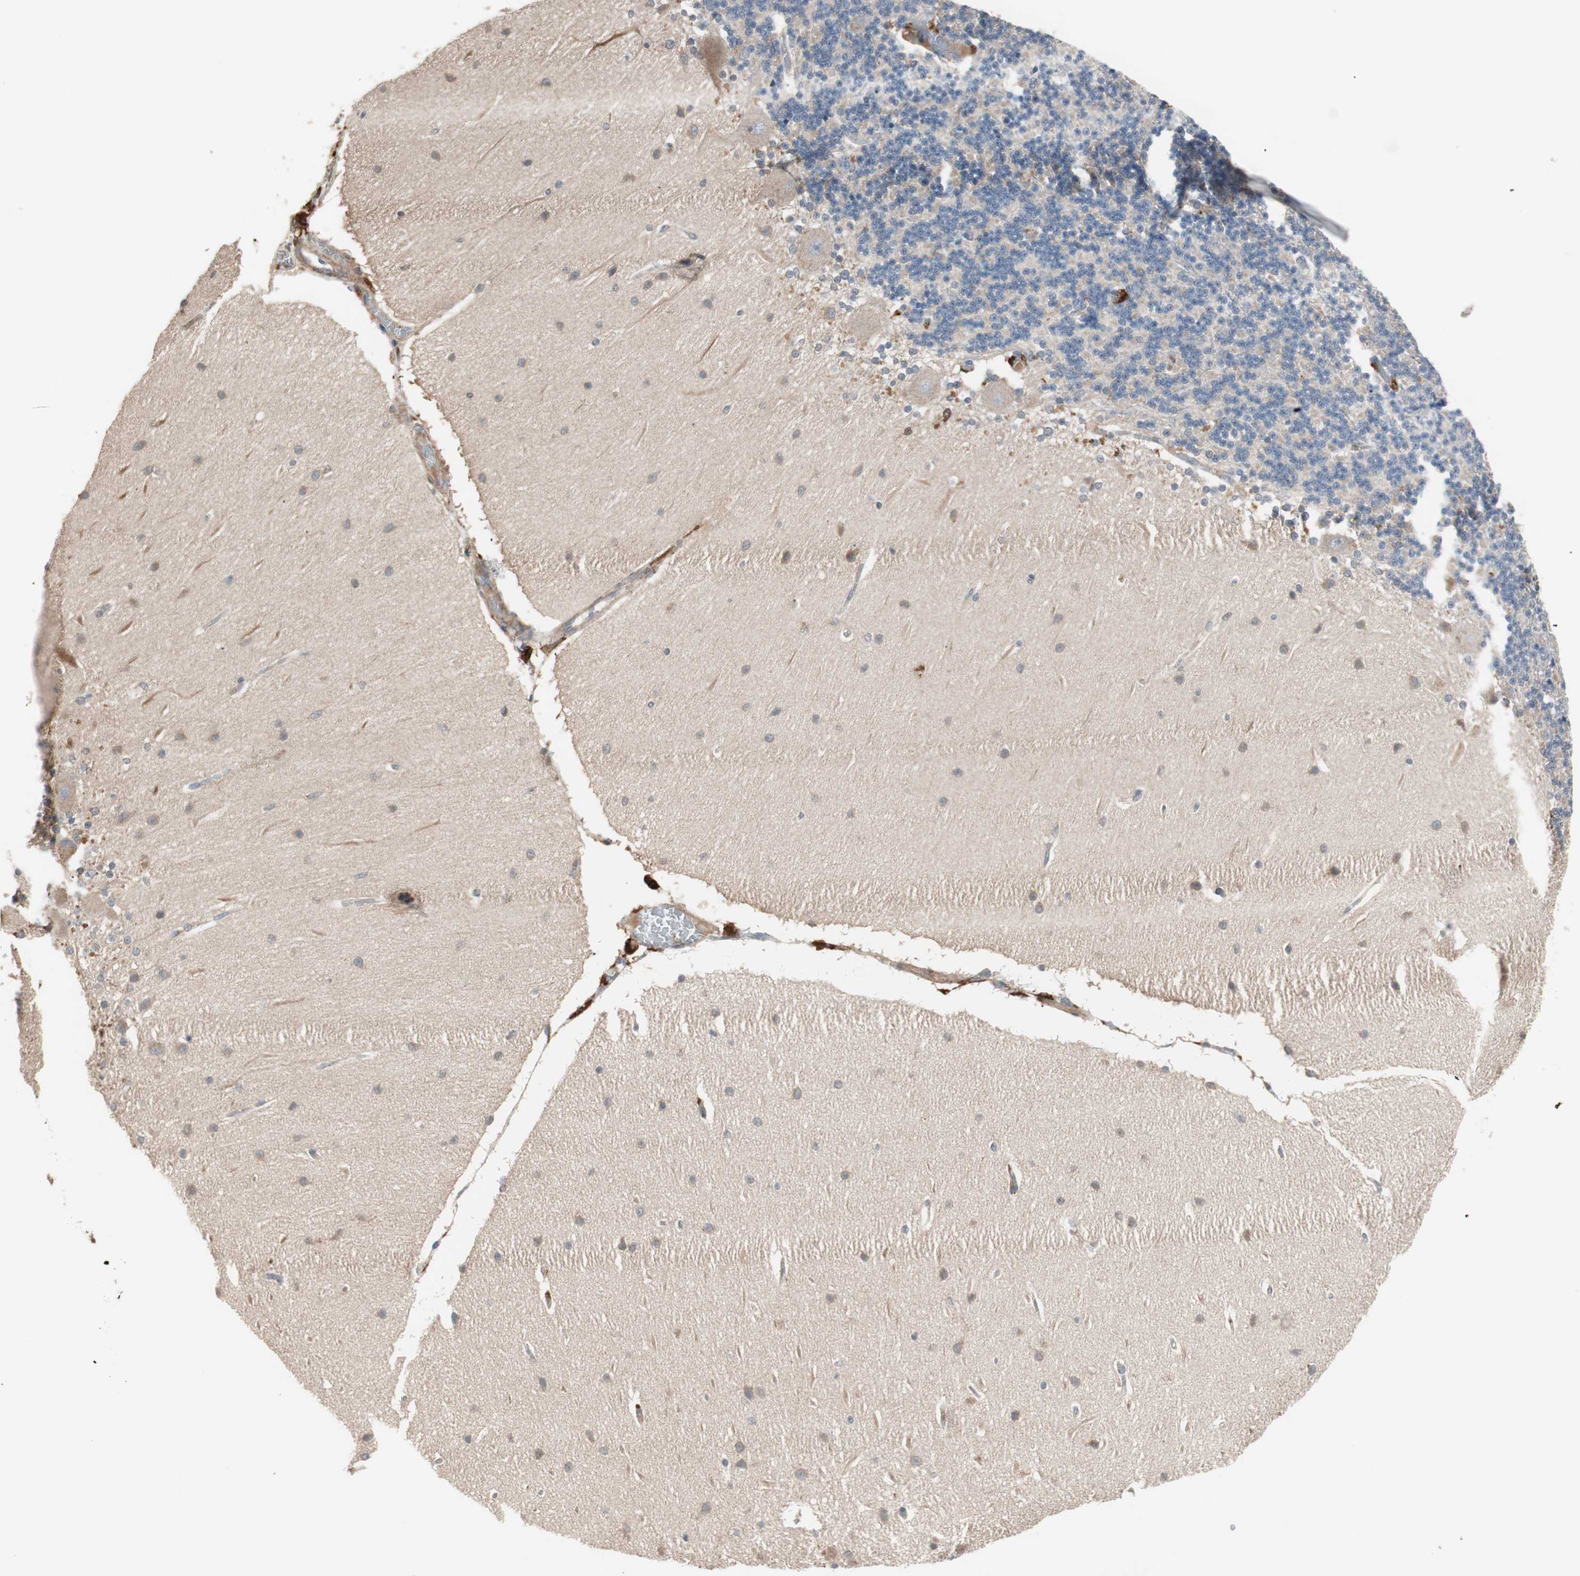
{"staining": {"intensity": "weak", "quantity": "<25%", "location": "cytoplasmic/membranous"}, "tissue": "cerebellum", "cell_type": "Cells in granular layer", "image_type": "normal", "snomed": [{"axis": "morphology", "description": "Normal tissue, NOS"}, {"axis": "topography", "description": "Cerebellum"}], "caption": "A high-resolution photomicrograph shows IHC staining of unremarkable cerebellum, which reveals no significant positivity in cells in granular layer.", "gene": "STAB1", "patient": {"sex": "female", "age": 54}}